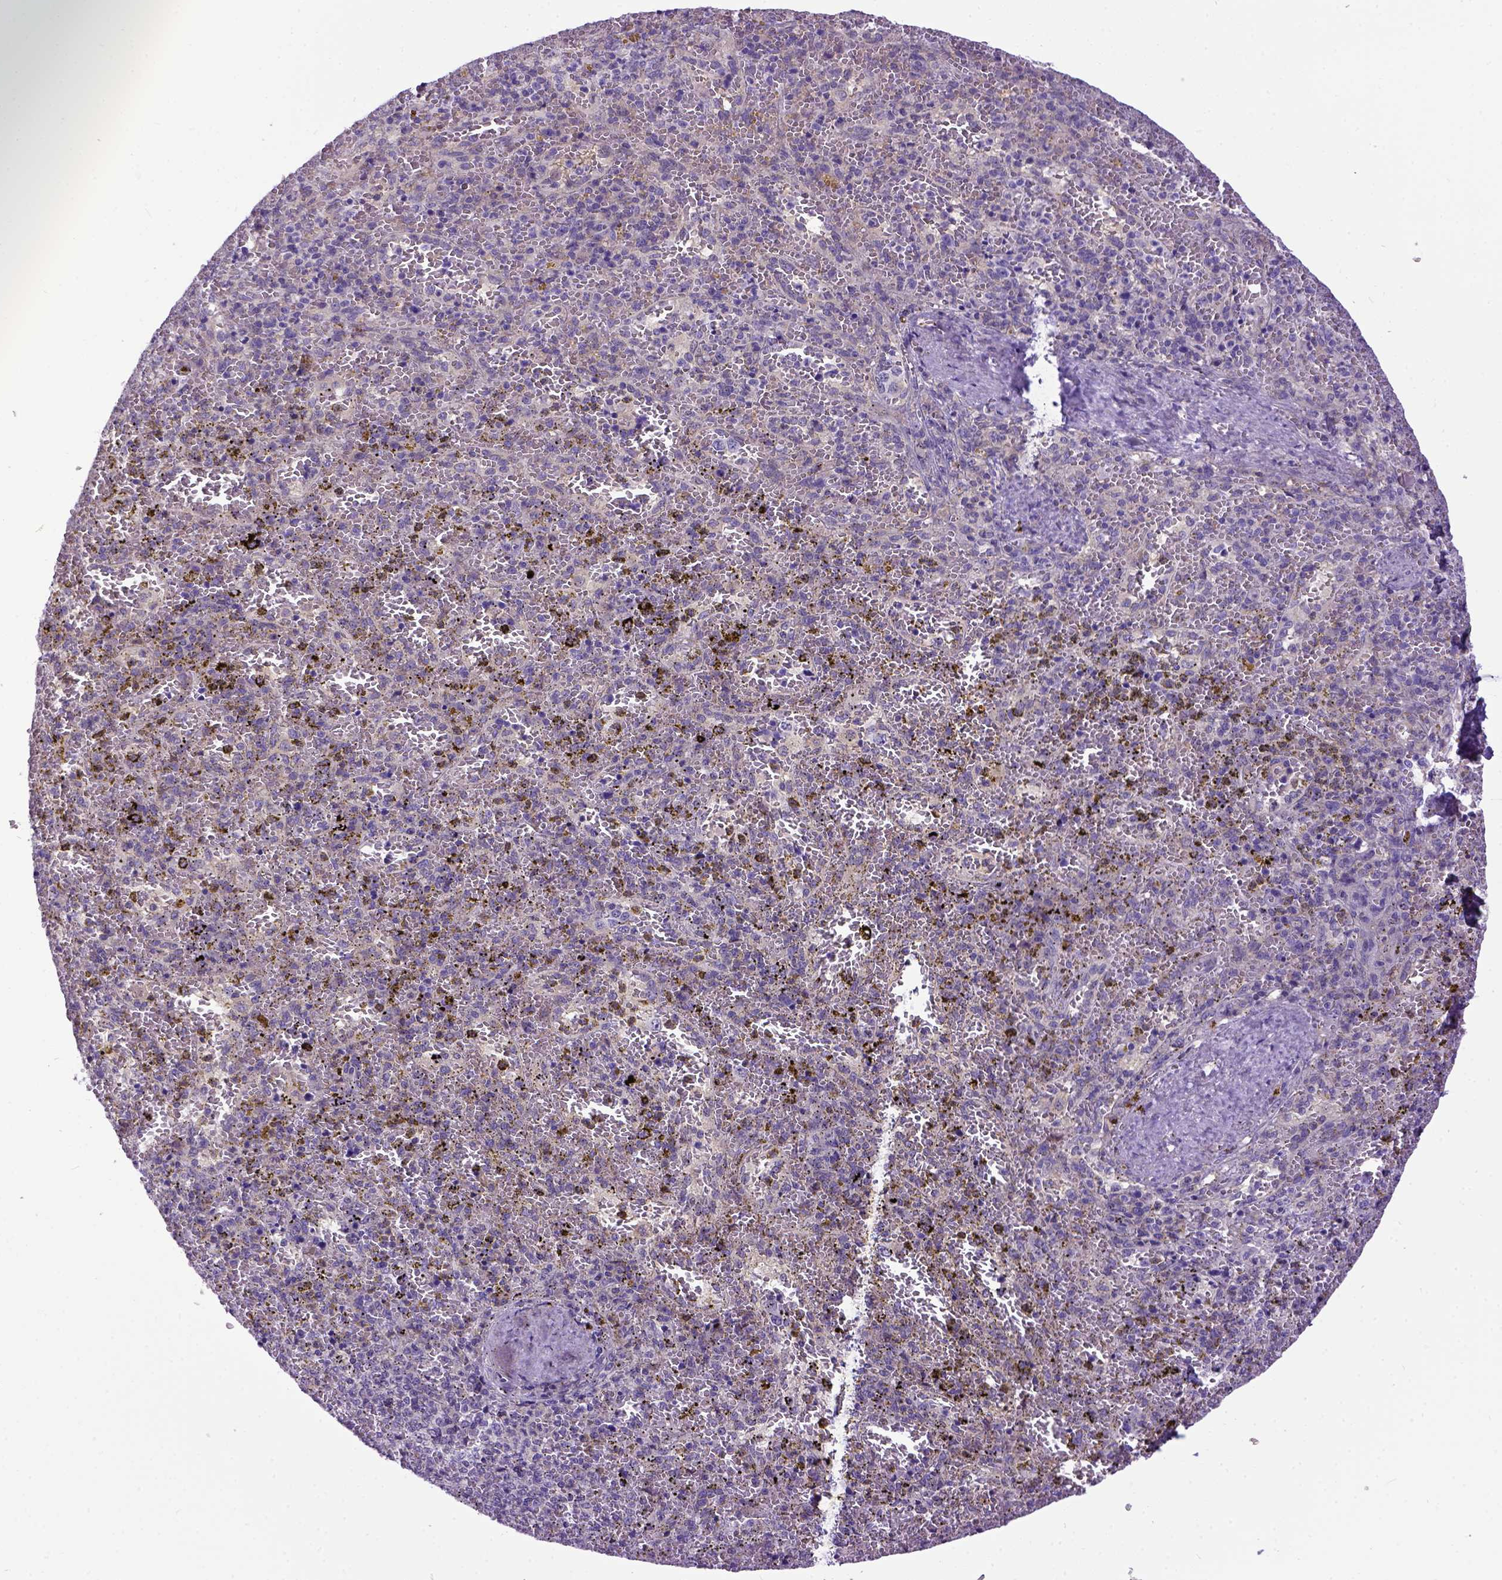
{"staining": {"intensity": "negative", "quantity": "none", "location": "none"}, "tissue": "spleen", "cell_type": "Cells in red pulp", "image_type": "normal", "snomed": [{"axis": "morphology", "description": "Normal tissue, NOS"}, {"axis": "topography", "description": "Spleen"}], "caption": "Immunohistochemistry image of normal spleen stained for a protein (brown), which exhibits no positivity in cells in red pulp. (DAB immunohistochemistry (IHC) visualized using brightfield microscopy, high magnification).", "gene": "NEK5", "patient": {"sex": "female", "age": 50}}